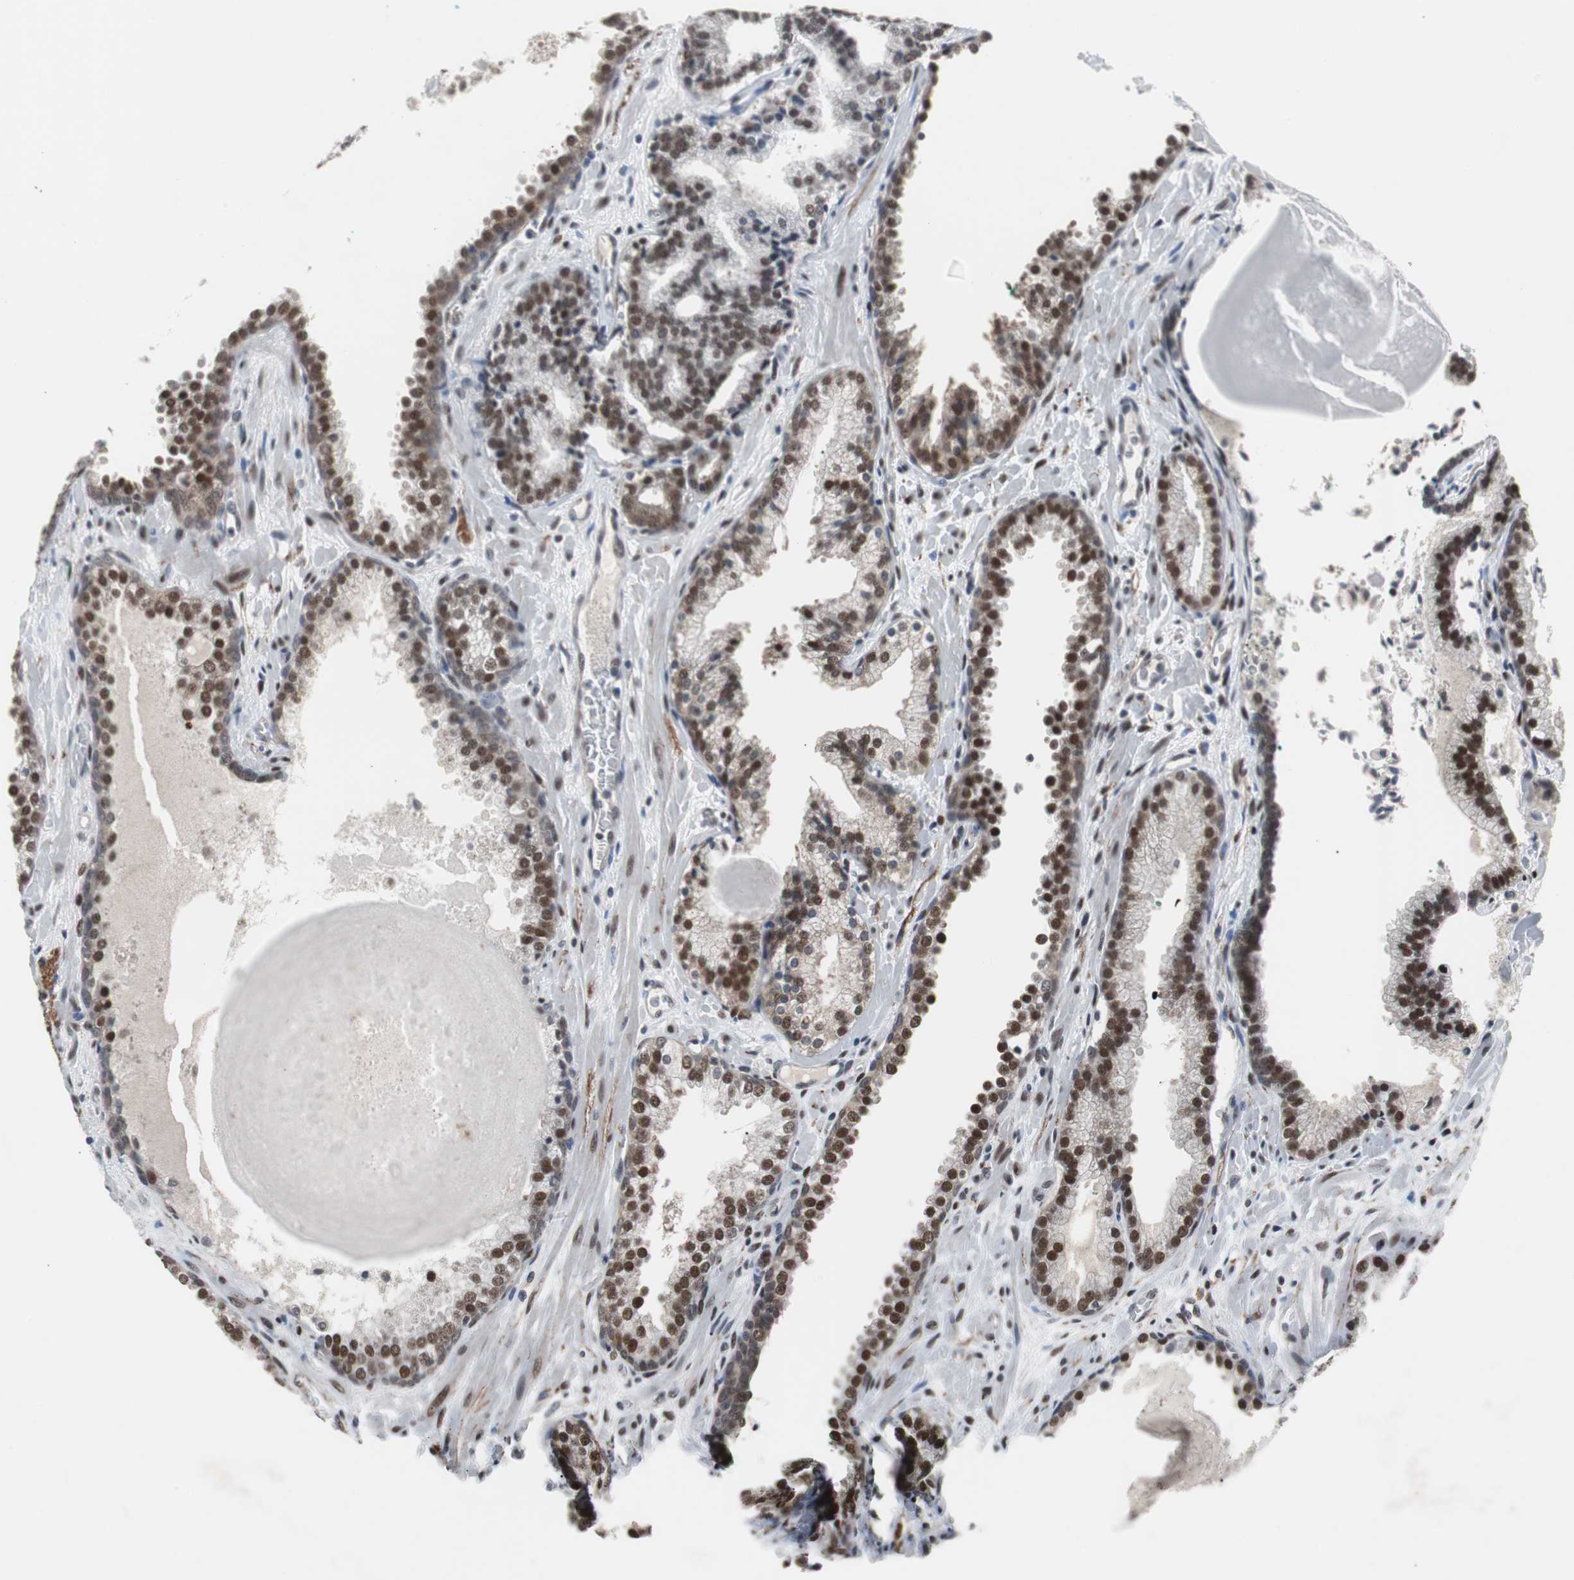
{"staining": {"intensity": "strong", "quantity": ">75%", "location": "nuclear"}, "tissue": "prostate cancer", "cell_type": "Tumor cells", "image_type": "cancer", "snomed": [{"axis": "morphology", "description": "Adenocarcinoma, Low grade"}, {"axis": "topography", "description": "Prostate"}], "caption": "Approximately >75% of tumor cells in human prostate adenocarcinoma (low-grade) demonstrate strong nuclear protein expression as visualized by brown immunohistochemical staining.", "gene": "ZHX2", "patient": {"sex": "male", "age": 63}}